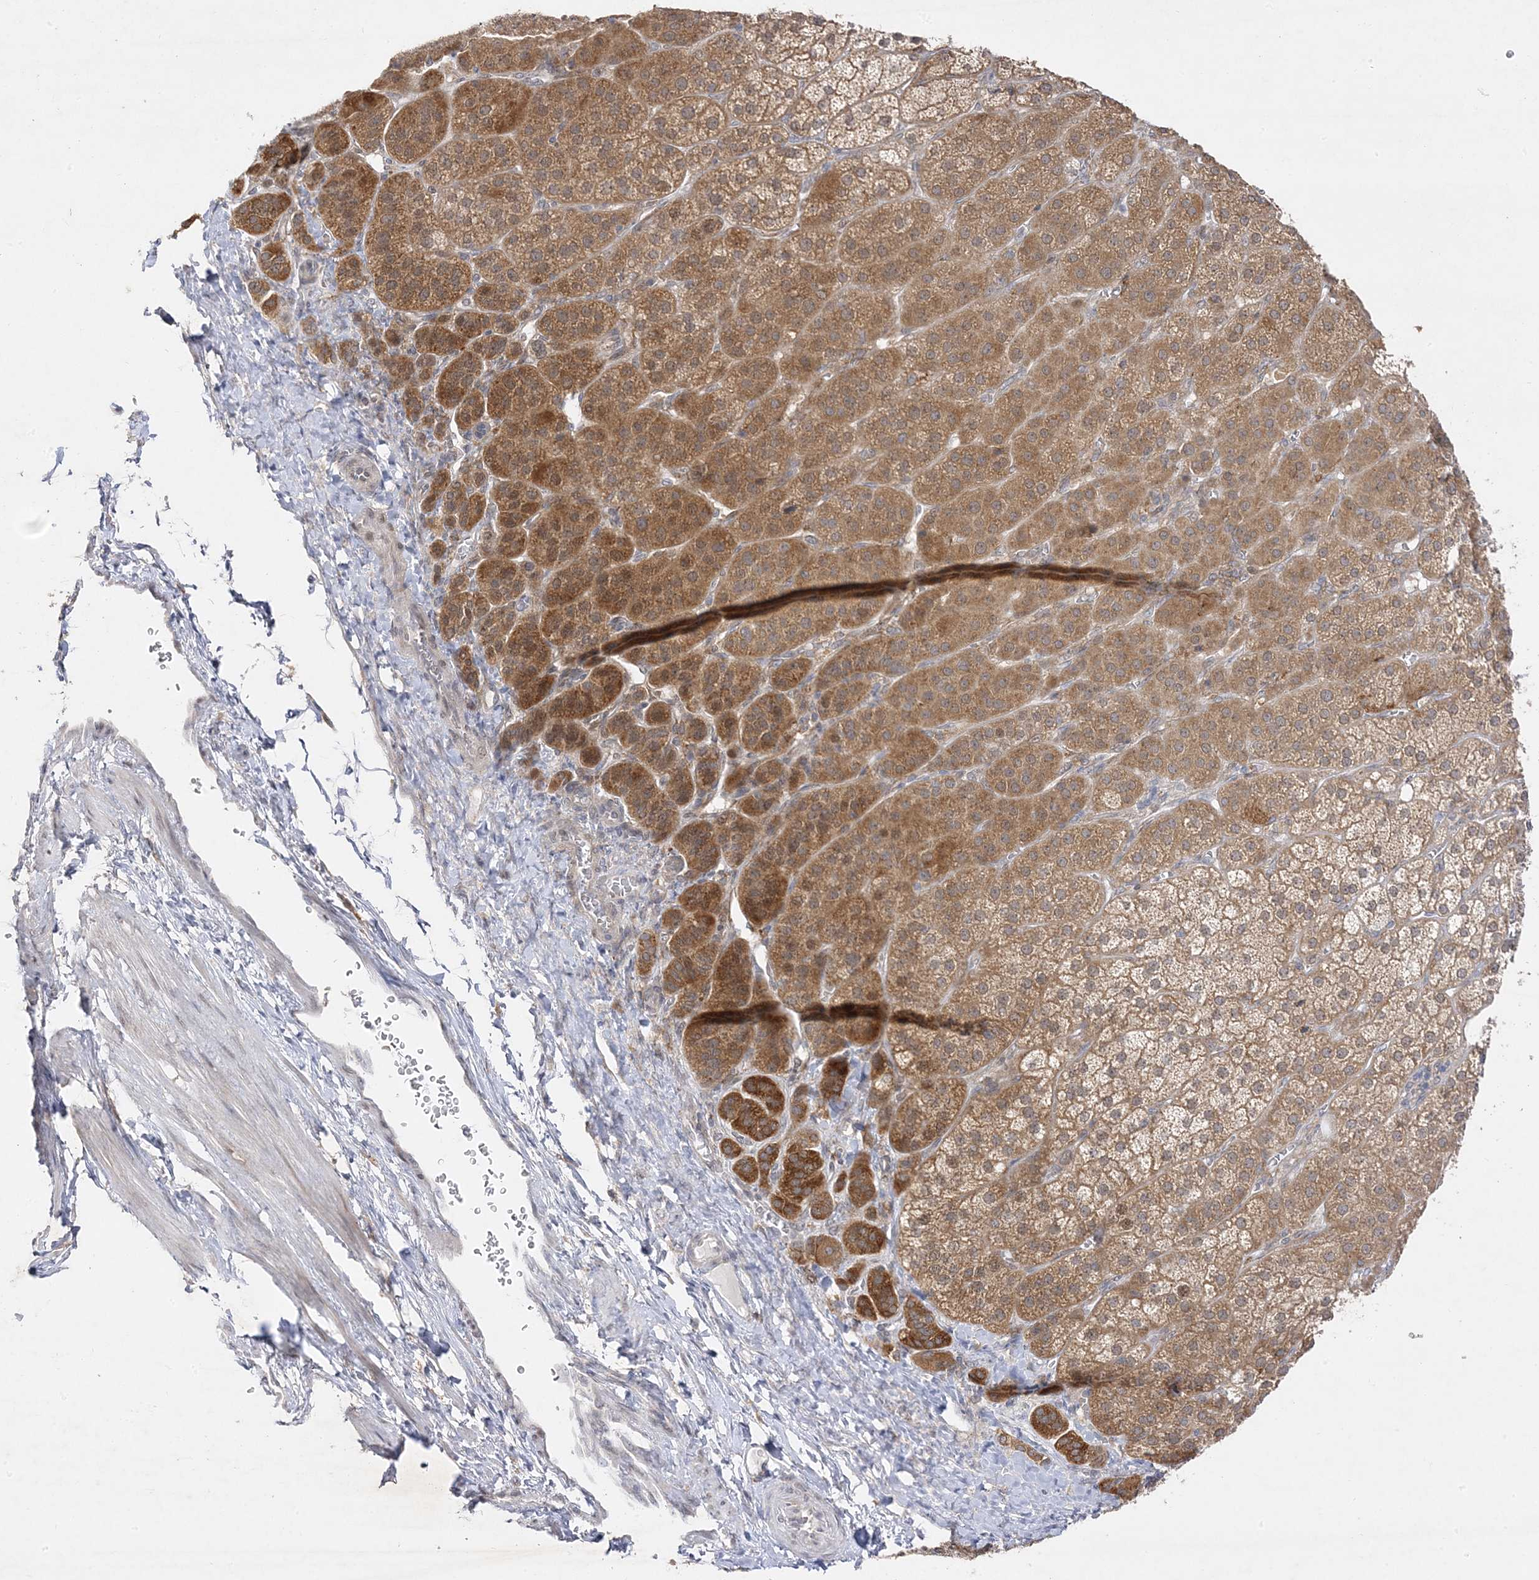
{"staining": {"intensity": "moderate", "quantity": ">75%", "location": "cytoplasmic/membranous"}, "tissue": "adrenal gland", "cell_type": "Glandular cells", "image_type": "normal", "snomed": [{"axis": "morphology", "description": "Normal tissue, NOS"}, {"axis": "topography", "description": "Adrenal gland"}], "caption": "A high-resolution micrograph shows immunohistochemistry staining of benign adrenal gland, which shows moderate cytoplasmic/membranous positivity in about >75% of glandular cells. (DAB IHC, brown staining for protein, blue staining for nuclei).", "gene": "C2CD2", "patient": {"sex": "female", "age": 57}}